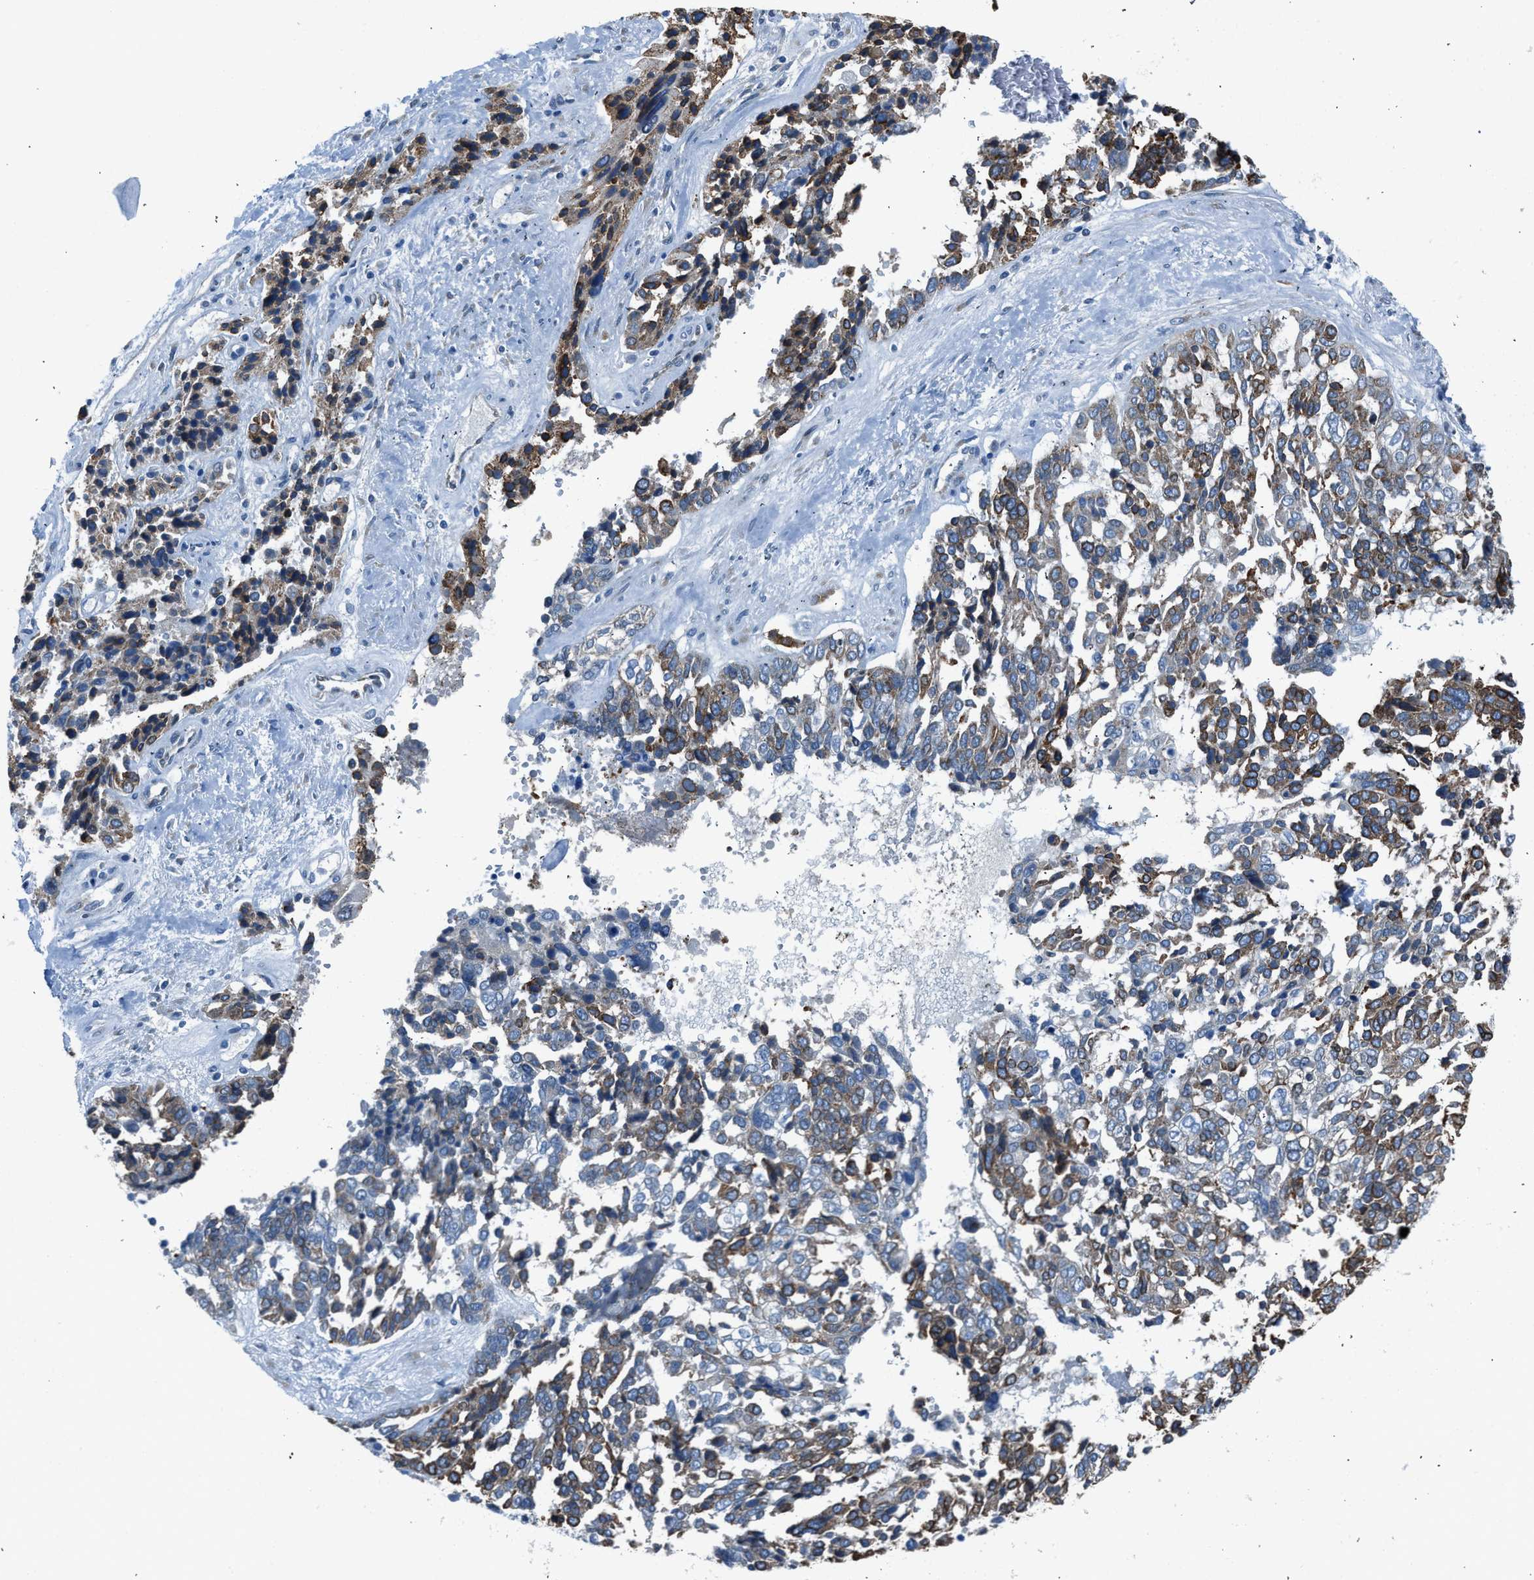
{"staining": {"intensity": "strong", "quantity": "25%-75%", "location": "cytoplasmic/membranous"}, "tissue": "ovarian cancer", "cell_type": "Tumor cells", "image_type": "cancer", "snomed": [{"axis": "morphology", "description": "Cystadenocarcinoma, serous, NOS"}, {"axis": "topography", "description": "Ovary"}], "caption": "Protein staining of ovarian cancer tissue exhibits strong cytoplasmic/membranous staining in approximately 25%-75% of tumor cells.", "gene": "RNF41", "patient": {"sex": "female", "age": 44}}